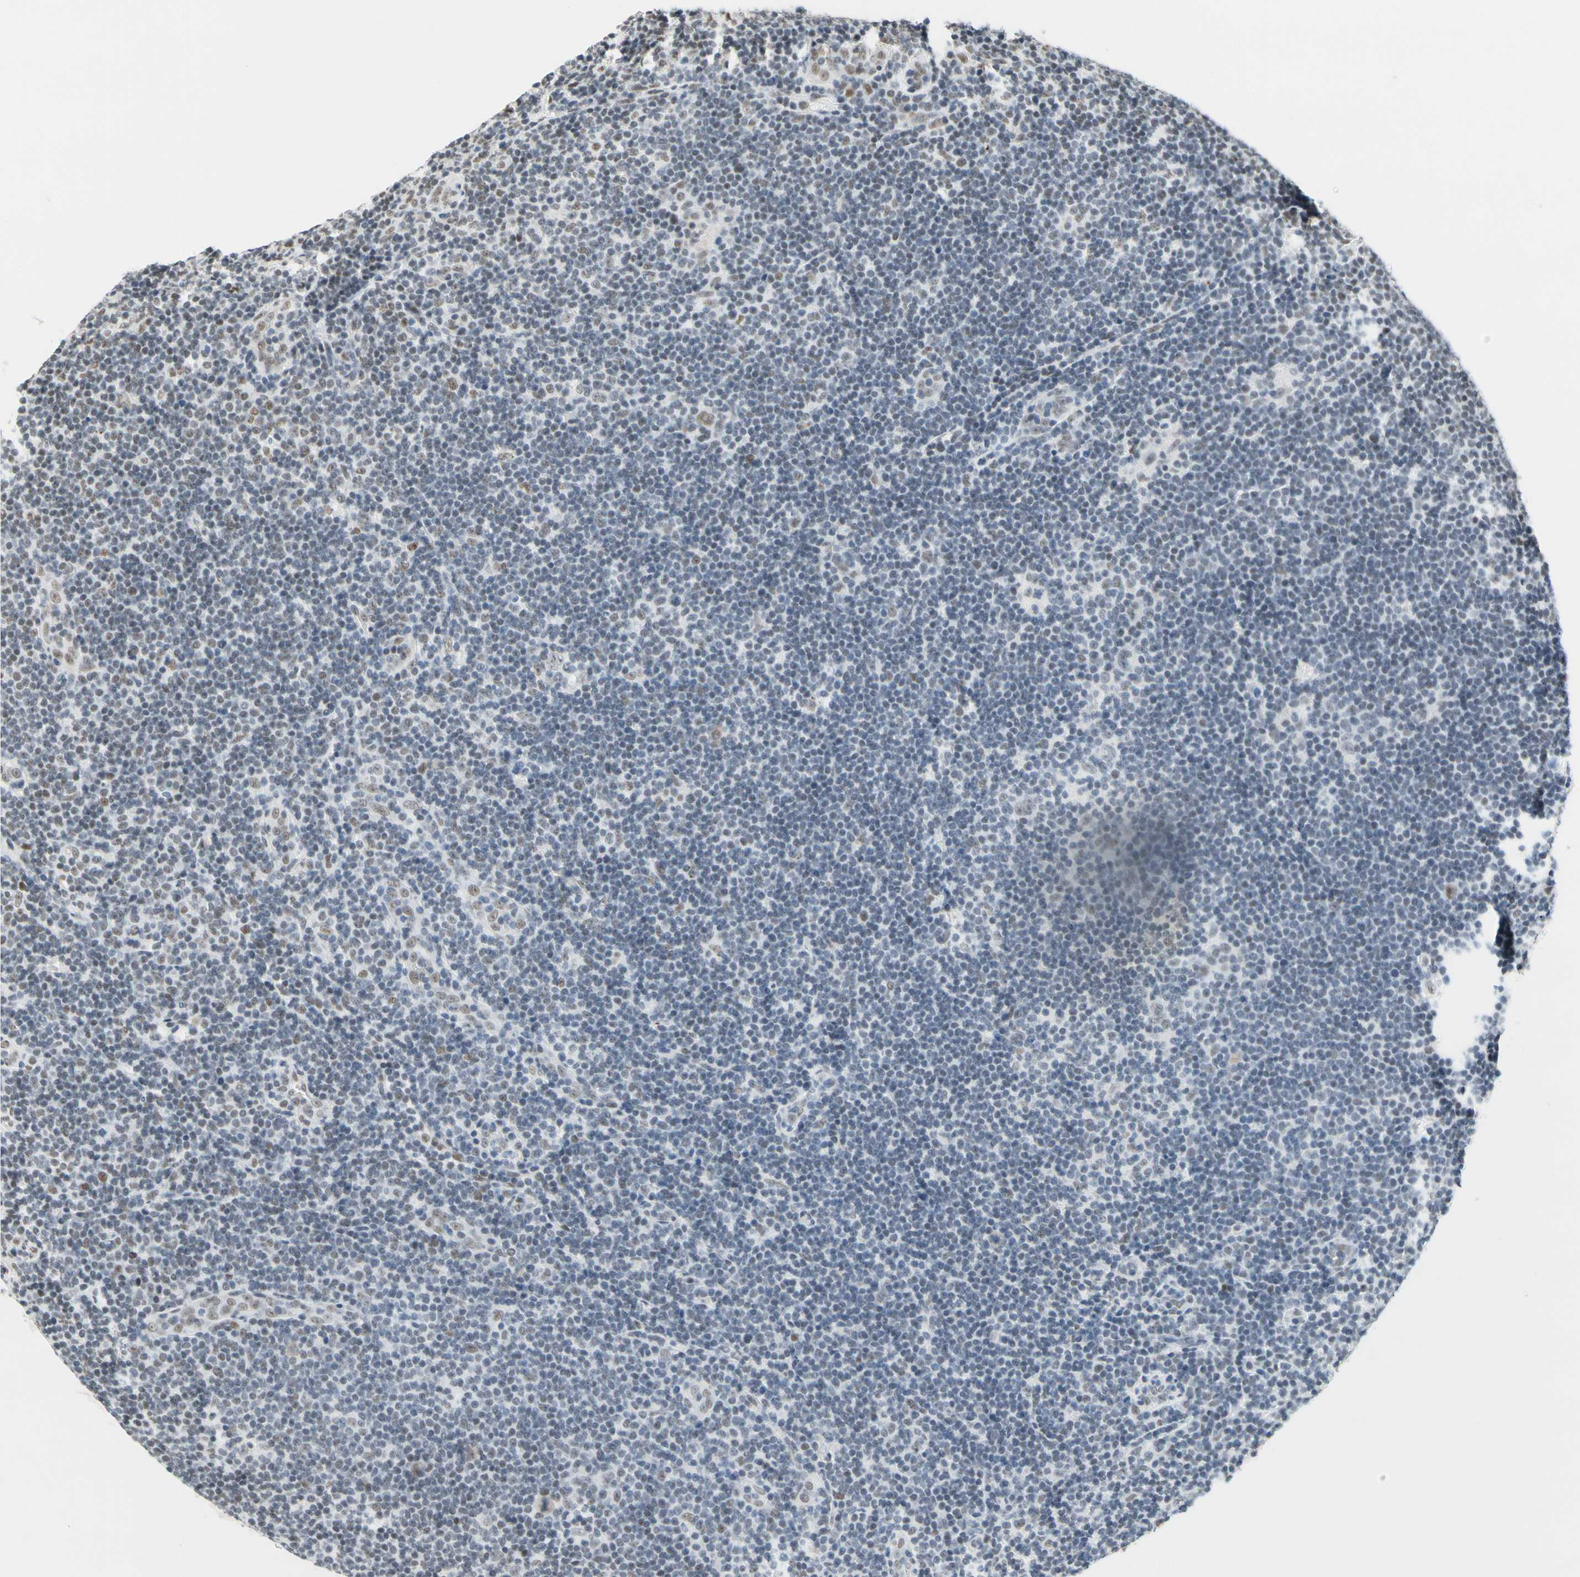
{"staining": {"intensity": "weak", "quantity": "25%-75%", "location": "nuclear"}, "tissue": "lymphoma", "cell_type": "Tumor cells", "image_type": "cancer", "snomed": [{"axis": "morphology", "description": "Hodgkin's disease, NOS"}, {"axis": "topography", "description": "Lymph node"}], "caption": "Hodgkin's disease stained for a protein displays weak nuclear positivity in tumor cells. The staining was performed using DAB to visualize the protein expression in brown, while the nuclei were stained in blue with hematoxylin (Magnification: 20x).", "gene": "ZSCAN16", "patient": {"sex": "female", "age": 57}}